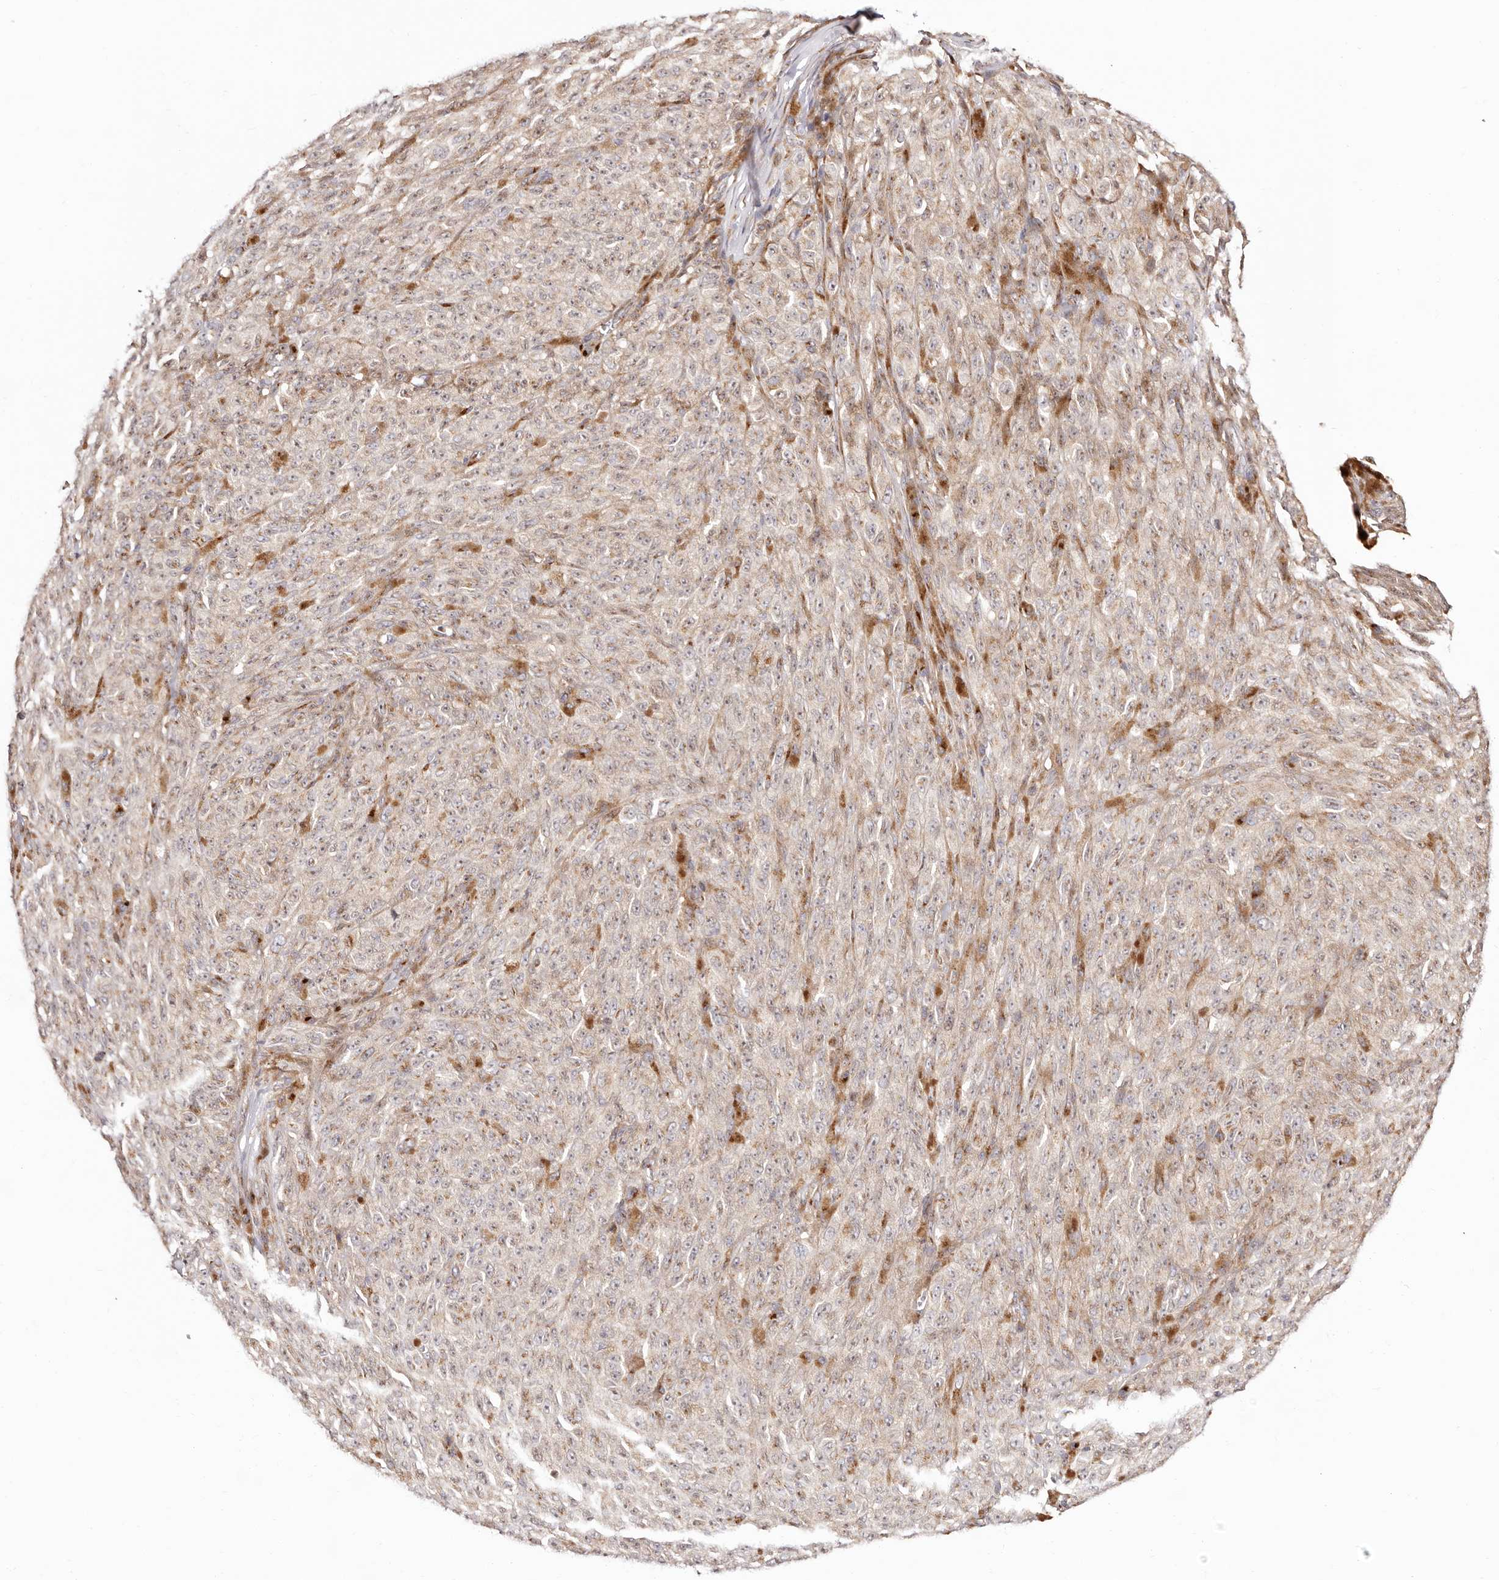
{"staining": {"intensity": "weak", "quantity": ">75%", "location": "cytoplasmic/membranous"}, "tissue": "melanoma", "cell_type": "Tumor cells", "image_type": "cancer", "snomed": [{"axis": "morphology", "description": "Malignant melanoma, NOS"}, {"axis": "topography", "description": "Skin"}], "caption": "A micrograph of malignant melanoma stained for a protein shows weak cytoplasmic/membranous brown staining in tumor cells.", "gene": "MAPK6", "patient": {"sex": "female", "age": 82}}